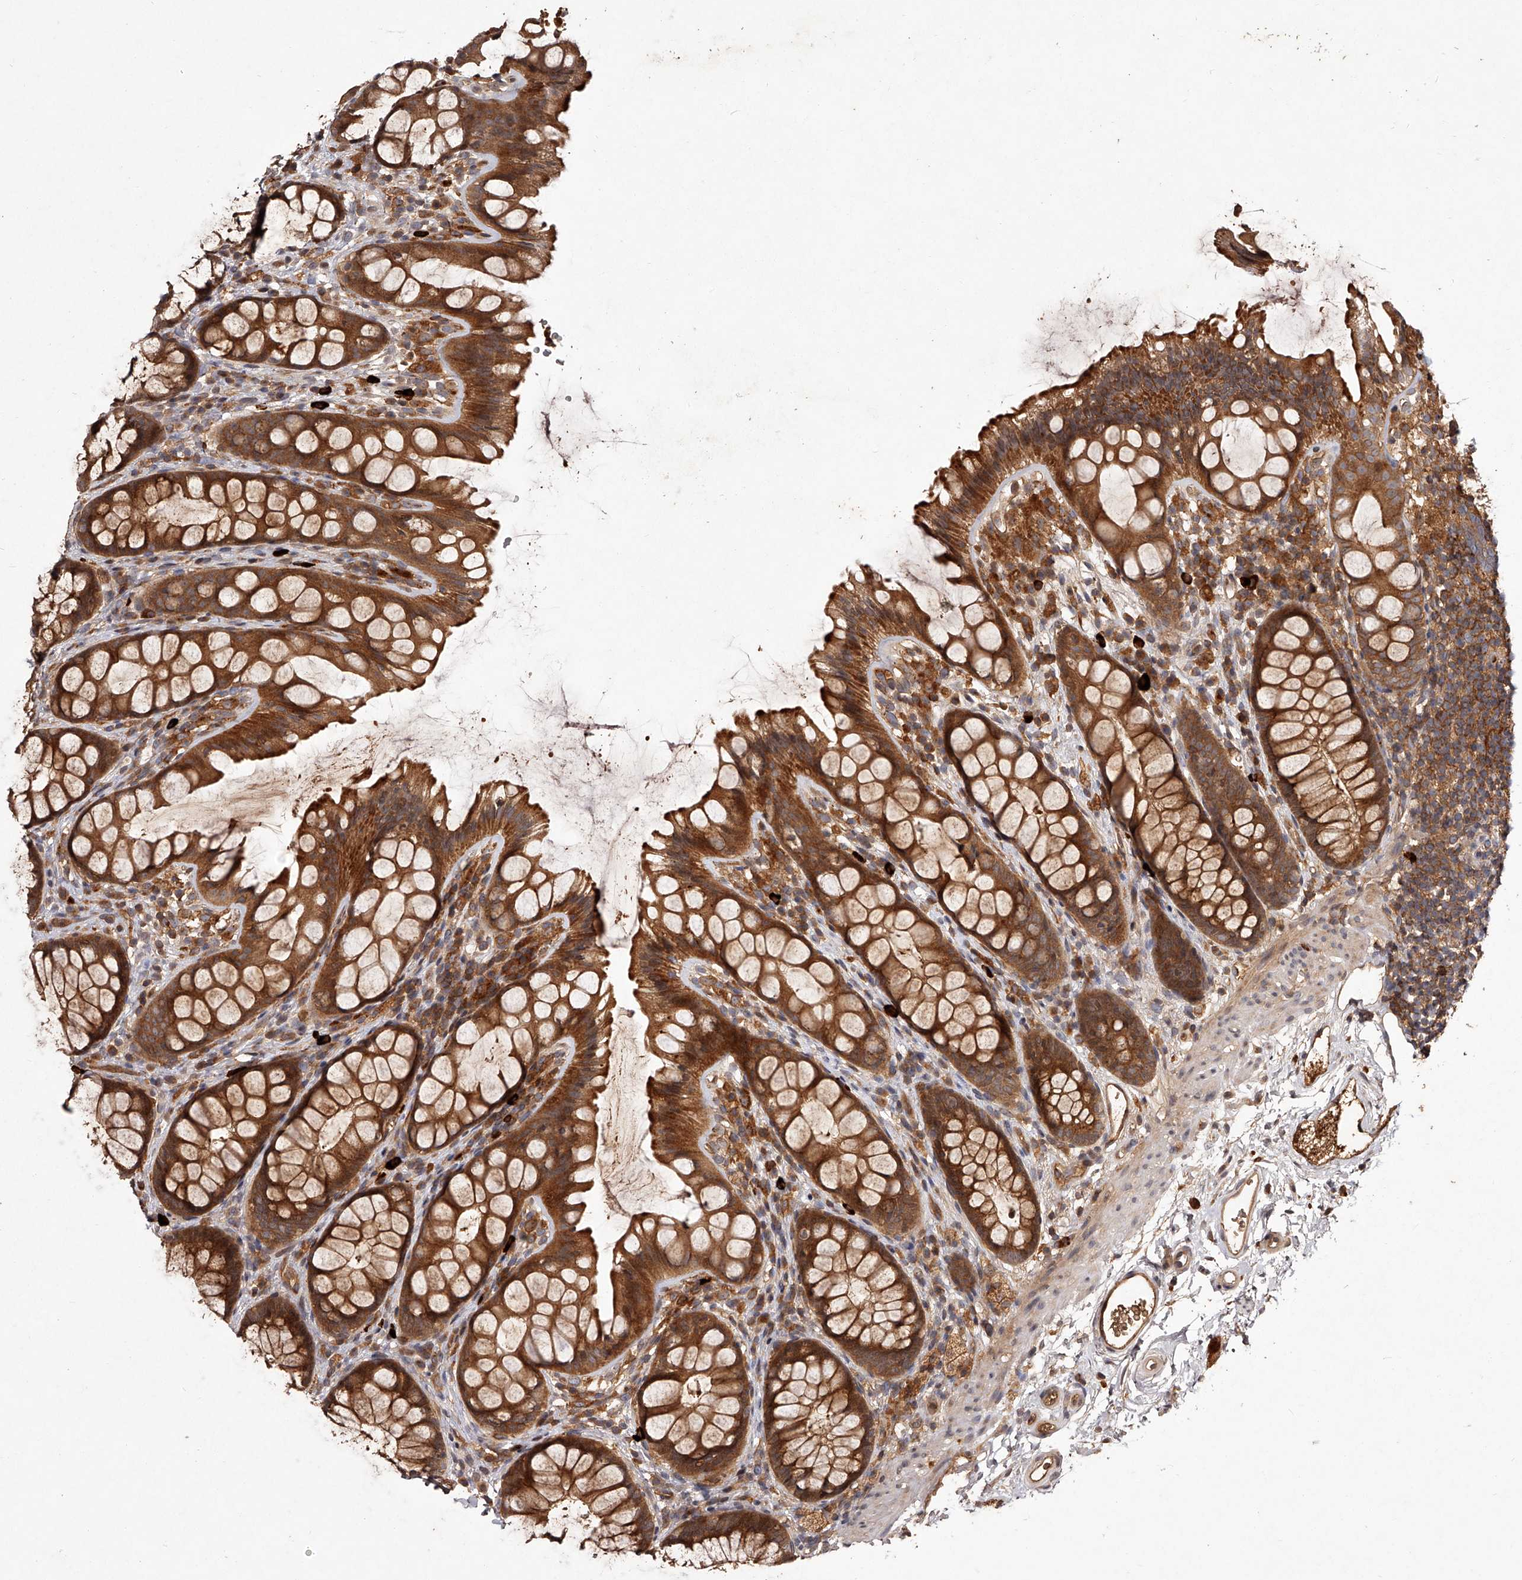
{"staining": {"intensity": "strong", "quantity": ">75%", "location": "cytoplasmic/membranous"}, "tissue": "rectum", "cell_type": "Glandular cells", "image_type": "normal", "snomed": [{"axis": "morphology", "description": "Normal tissue, NOS"}, {"axis": "topography", "description": "Rectum"}], "caption": "Immunohistochemistry (IHC) histopathology image of benign rectum stained for a protein (brown), which shows high levels of strong cytoplasmic/membranous staining in about >75% of glandular cells.", "gene": "CRYZL1", "patient": {"sex": "female", "age": 65}}